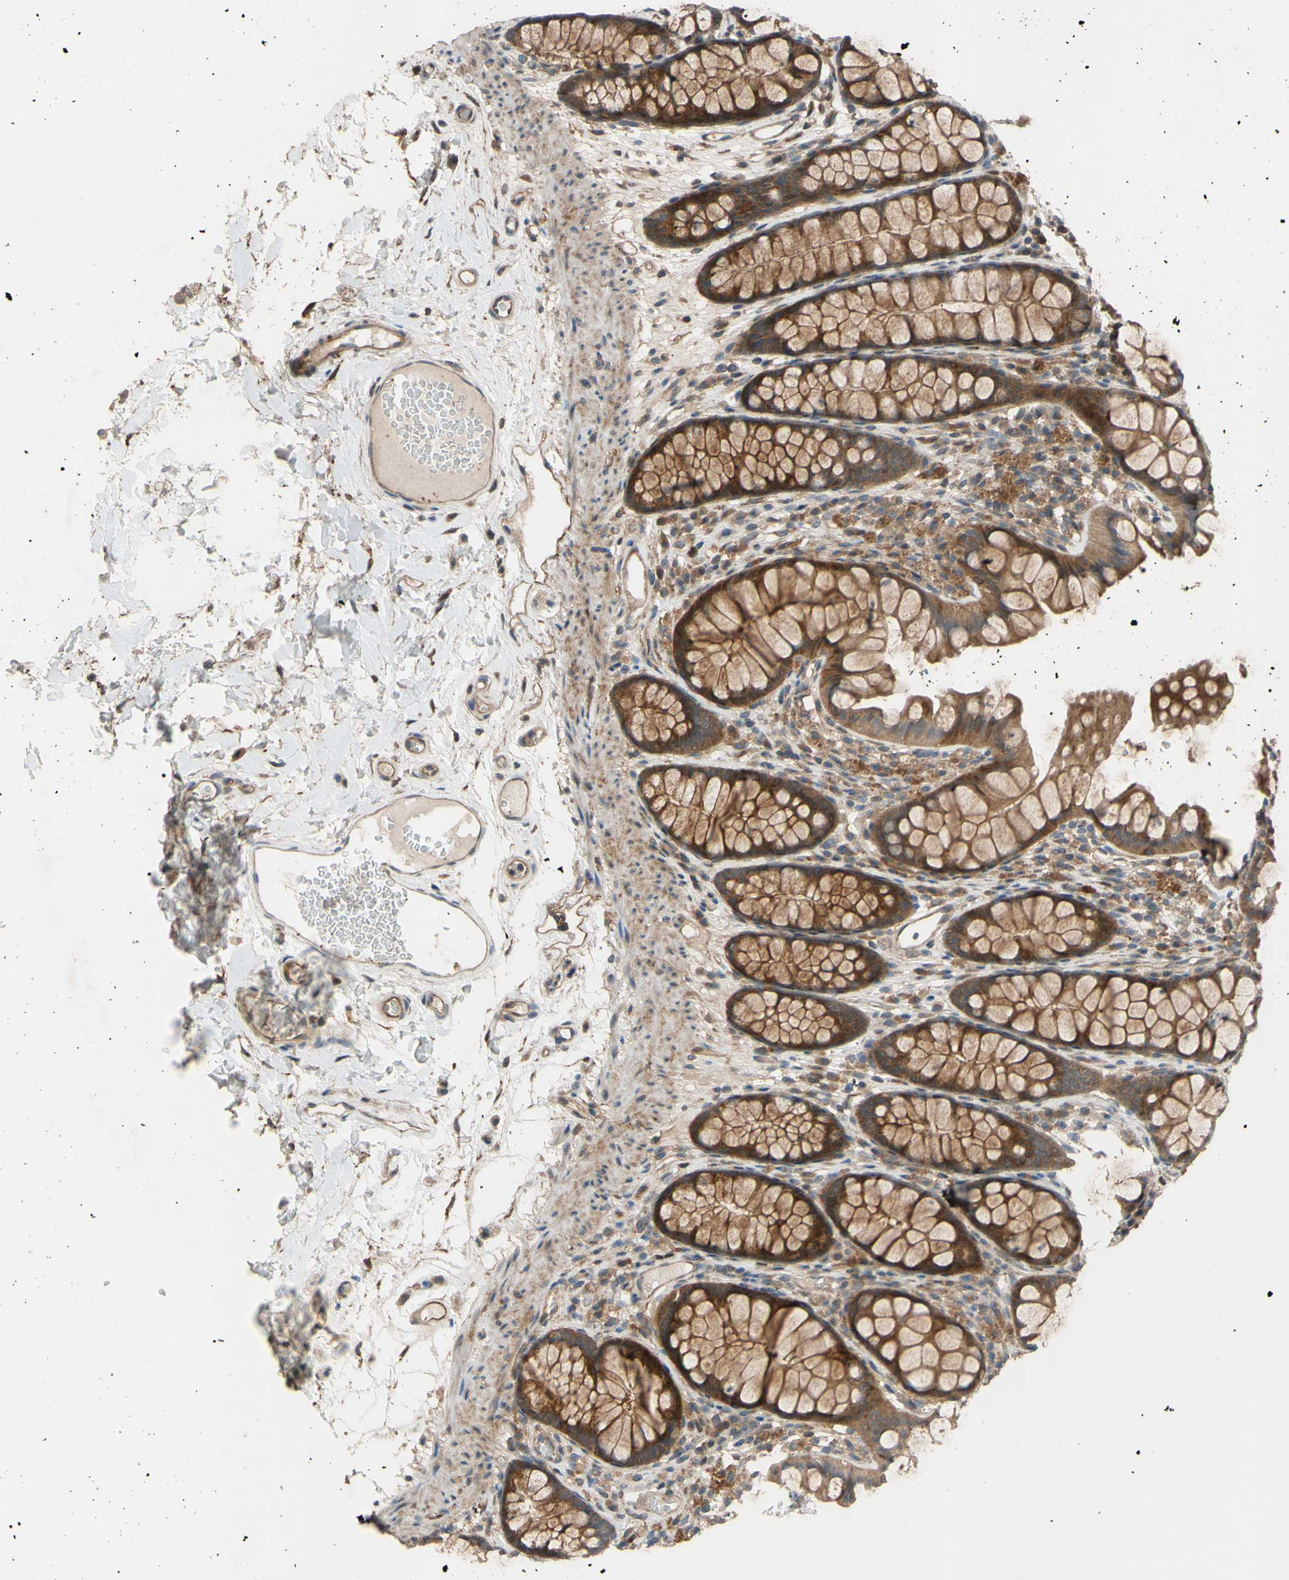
{"staining": {"intensity": "weak", "quantity": ">75%", "location": "cytoplasmic/membranous"}, "tissue": "colon", "cell_type": "Endothelial cells", "image_type": "normal", "snomed": [{"axis": "morphology", "description": "Normal tissue, NOS"}, {"axis": "topography", "description": "Colon"}], "caption": "Brown immunohistochemical staining in normal human colon demonstrates weak cytoplasmic/membranous expression in about >75% of endothelial cells.", "gene": "SHROOM4", "patient": {"sex": "female", "age": 55}}